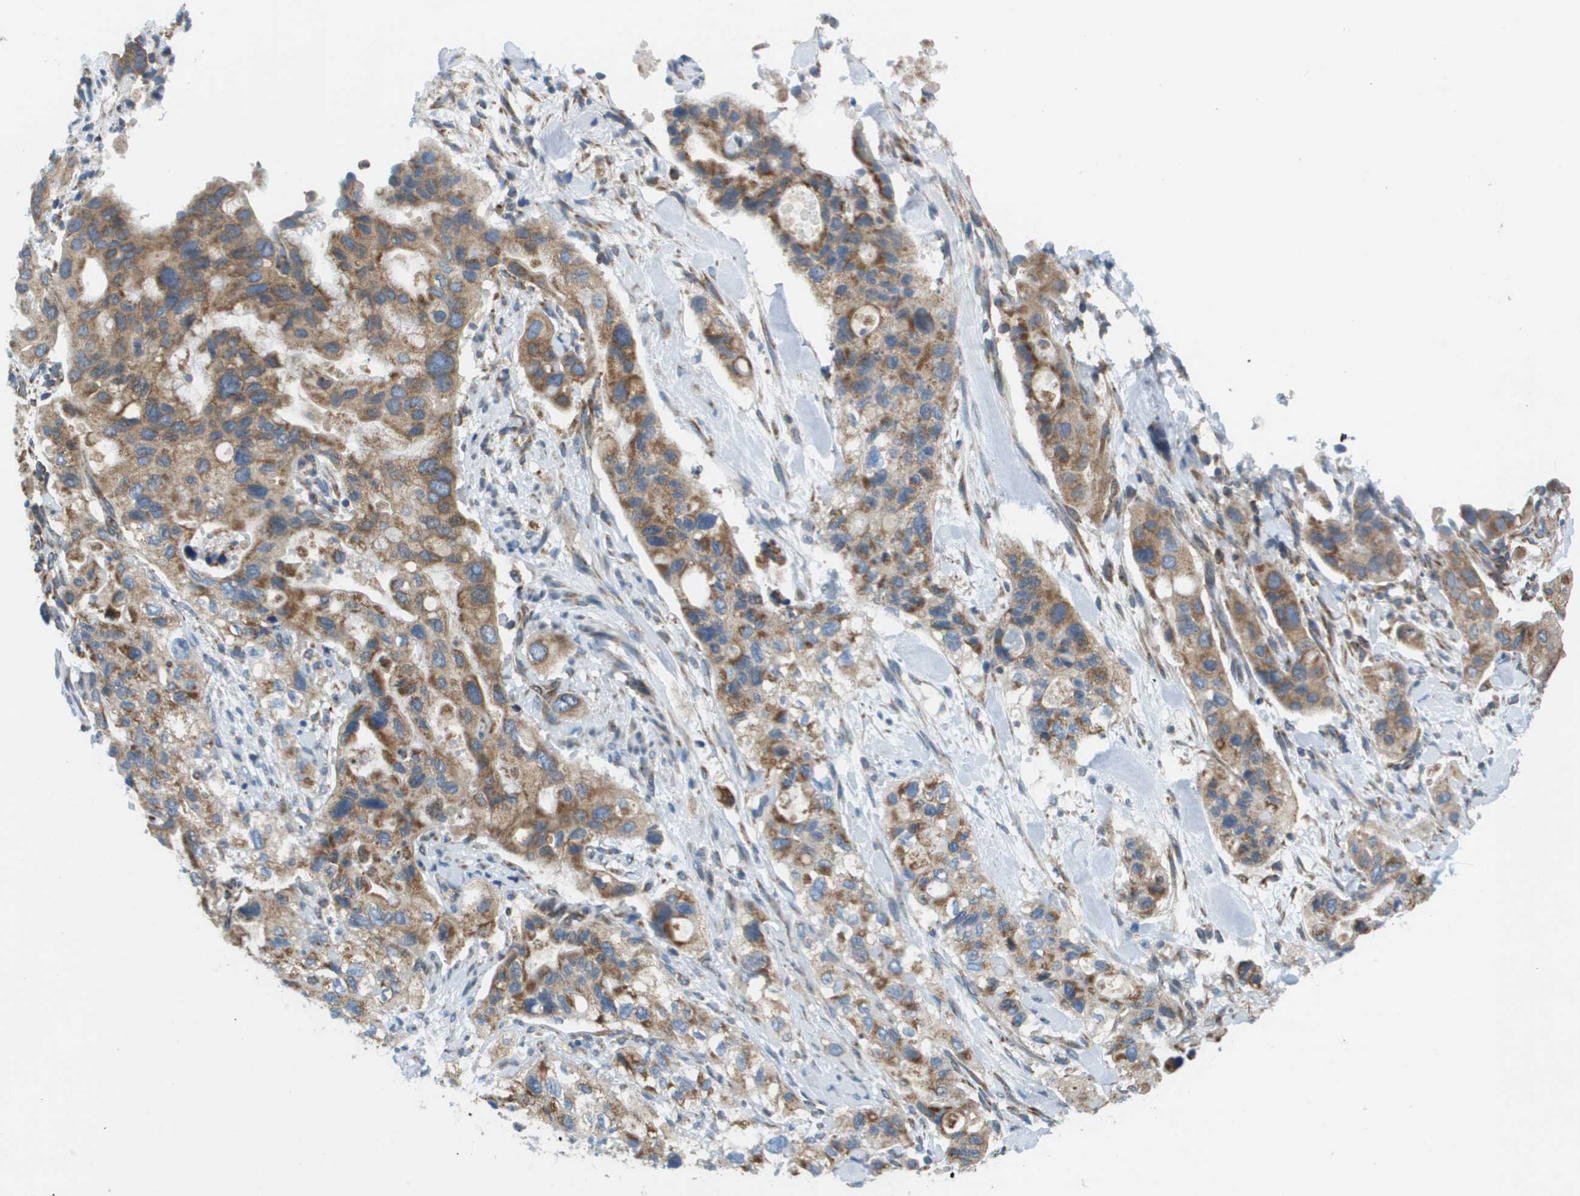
{"staining": {"intensity": "moderate", "quantity": ">75%", "location": "cytoplasmic/membranous"}, "tissue": "pancreatic cancer", "cell_type": "Tumor cells", "image_type": "cancer", "snomed": [{"axis": "morphology", "description": "Adenocarcinoma, NOS"}, {"axis": "topography", "description": "Pancreas"}], "caption": "A brown stain highlights moderate cytoplasmic/membranous staining of a protein in pancreatic cancer (adenocarcinoma) tumor cells. The staining is performed using DAB (3,3'-diaminobenzidine) brown chromogen to label protein expression. The nuclei are counter-stained blue using hematoxylin.", "gene": "TAOK3", "patient": {"sex": "female", "age": 56}}